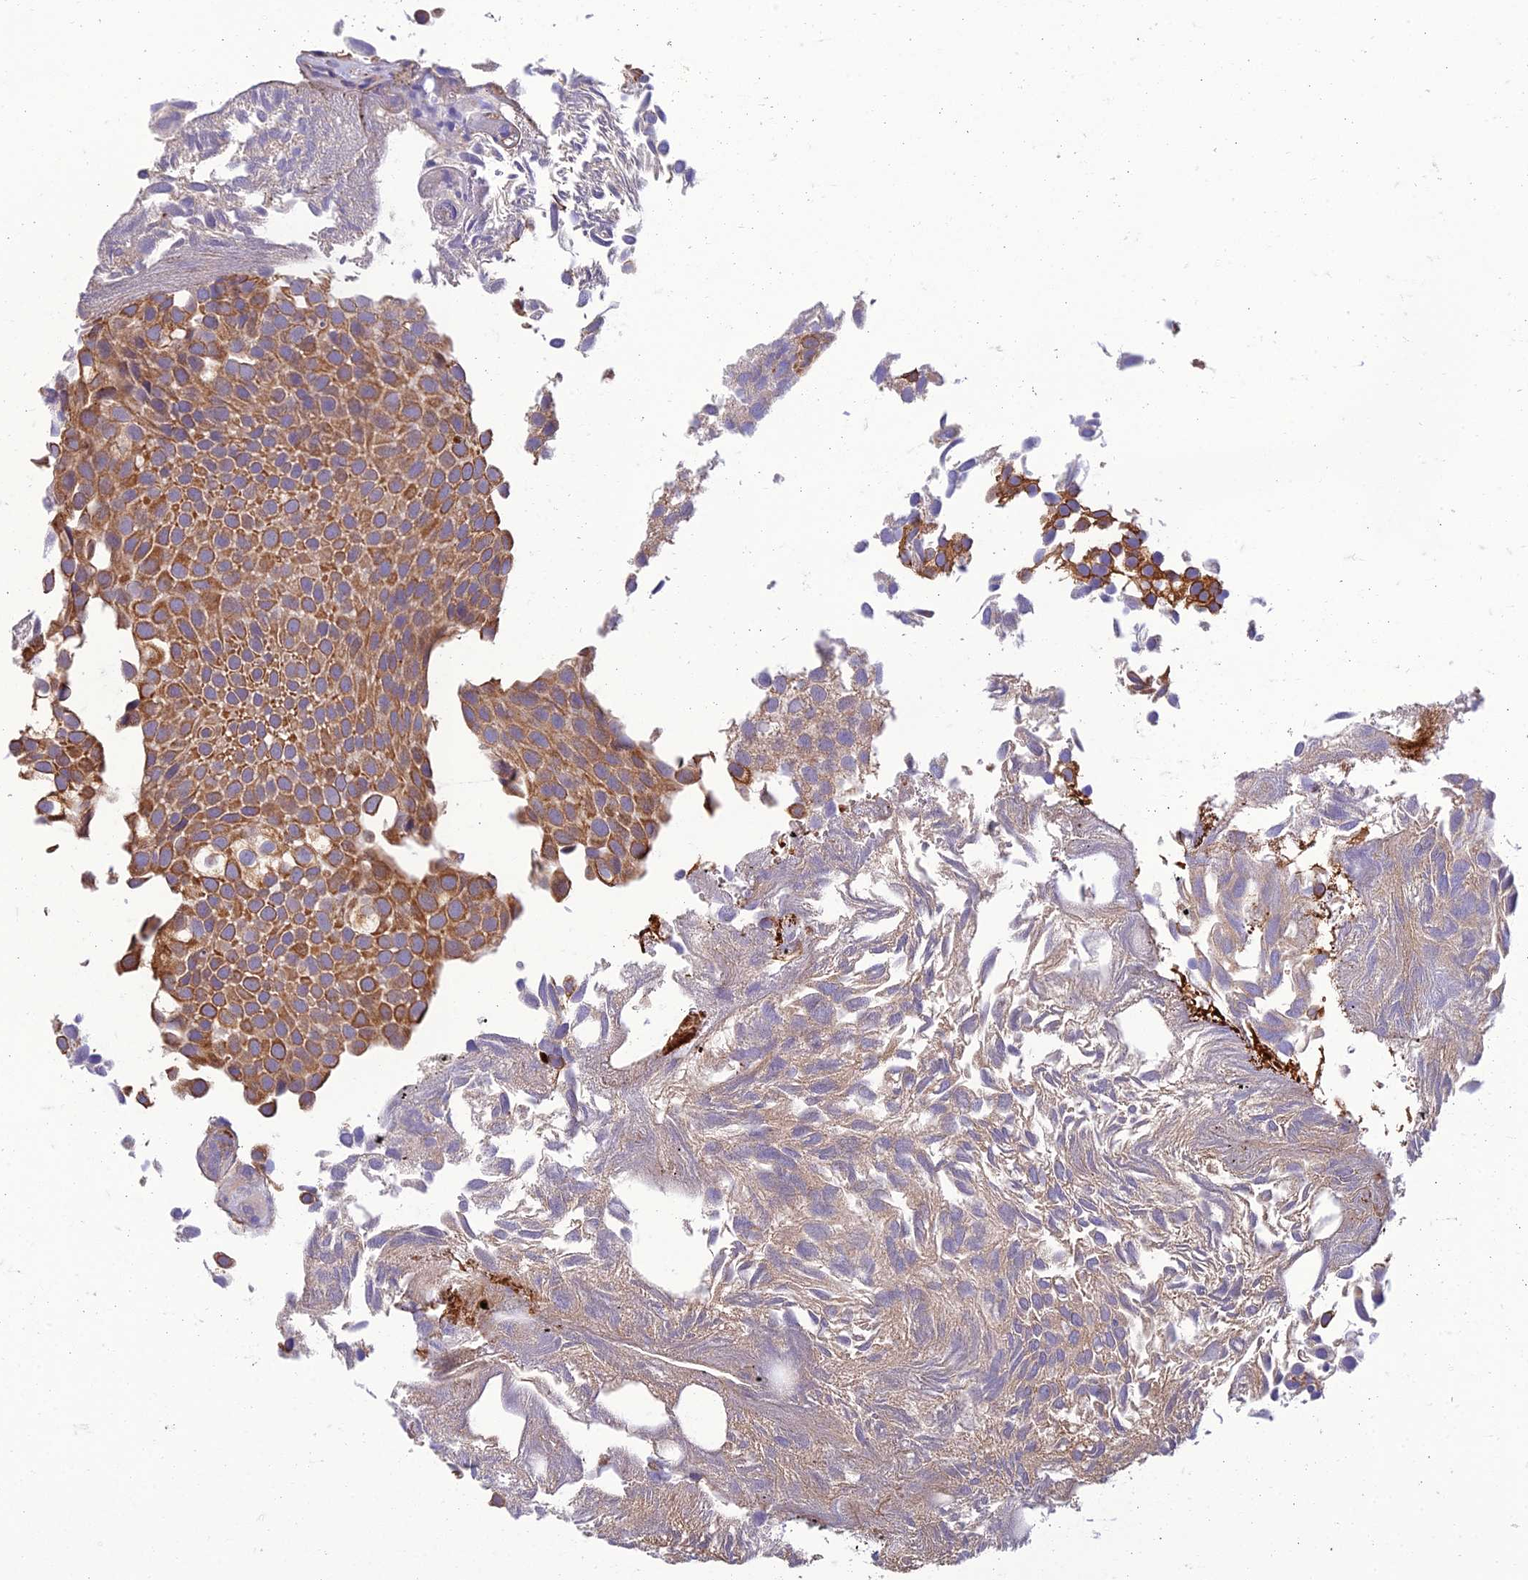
{"staining": {"intensity": "moderate", "quantity": "<25%", "location": "cytoplasmic/membranous"}, "tissue": "urothelial cancer", "cell_type": "Tumor cells", "image_type": "cancer", "snomed": [{"axis": "morphology", "description": "Urothelial carcinoma, Low grade"}, {"axis": "topography", "description": "Urinary bladder"}], "caption": "Protein expression analysis of urothelial cancer reveals moderate cytoplasmic/membranous expression in approximately <25% of tumor cells. The staining was performed using DAB to visualize the protein expression in brown, while the nuclei were stained in blue with hematoxylin (Magnification: 20x).", "gene": "IRAK3", "patient": {"sex": "male", "age": 89}}